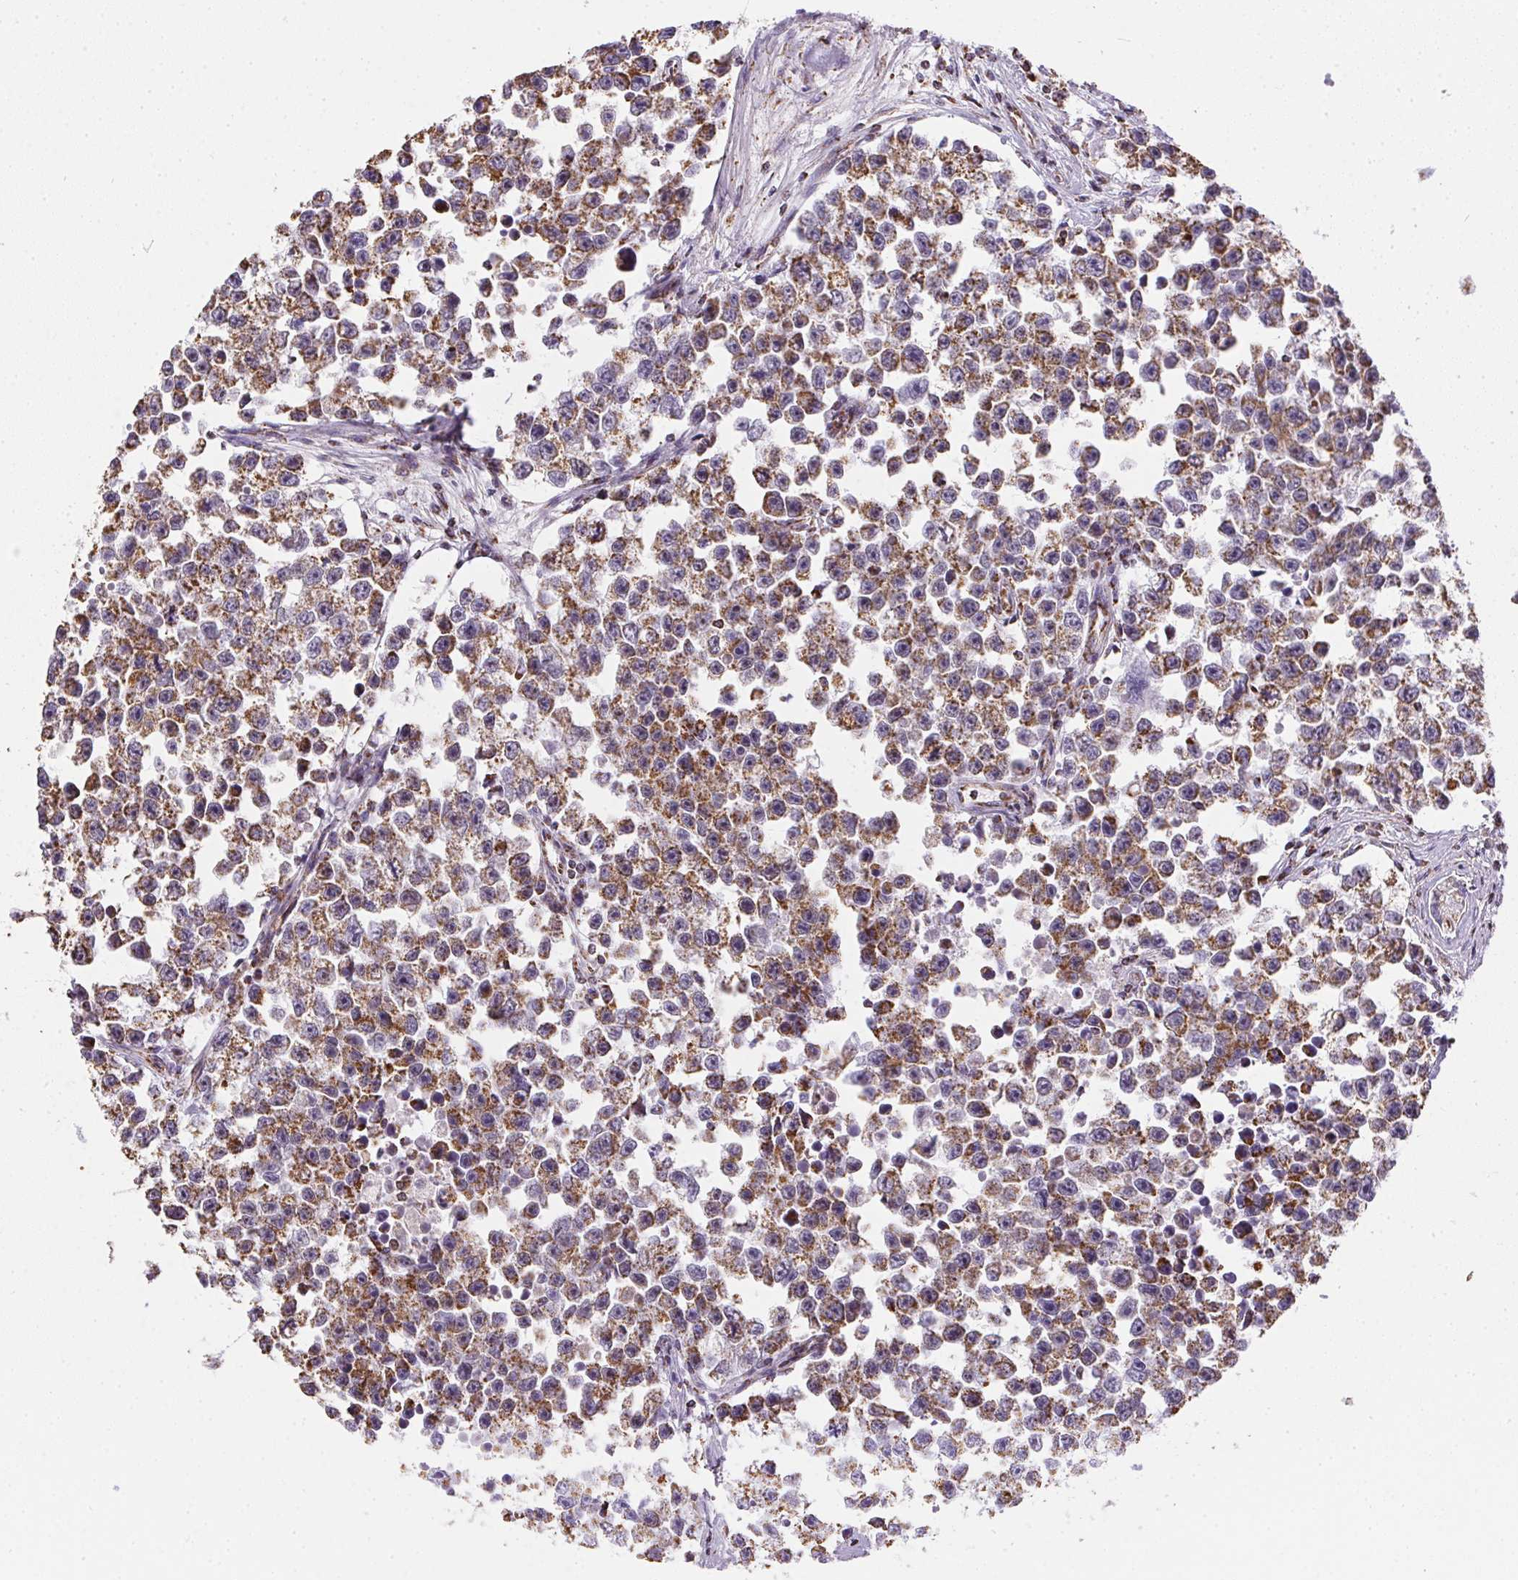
{"staining": {"intensity": "moderate", "quantity": ">75%", "location": "cytoplasmic/membranous"}, "tissue": "testis cancer", "cell_type": "Tumor cells", "image_type": "cancer", "snomed": [{"axis": "morphology", "description": "Seminoma, NOS"}, {"axis": "topography", "description": "Testis"}], "caption": "Seminoma (testis) stained with immunohistochemistry (IHC) demonstrates moderate cytoplasmic/membranous staining in about >75% of tumor cells. The protein is stained brown, and the nuclei are stained in blue (DAB IHC with brightfield microscopy, high magnification).", "gene": "MAPK11", "patient": {"sex": "male", "age": 26}}